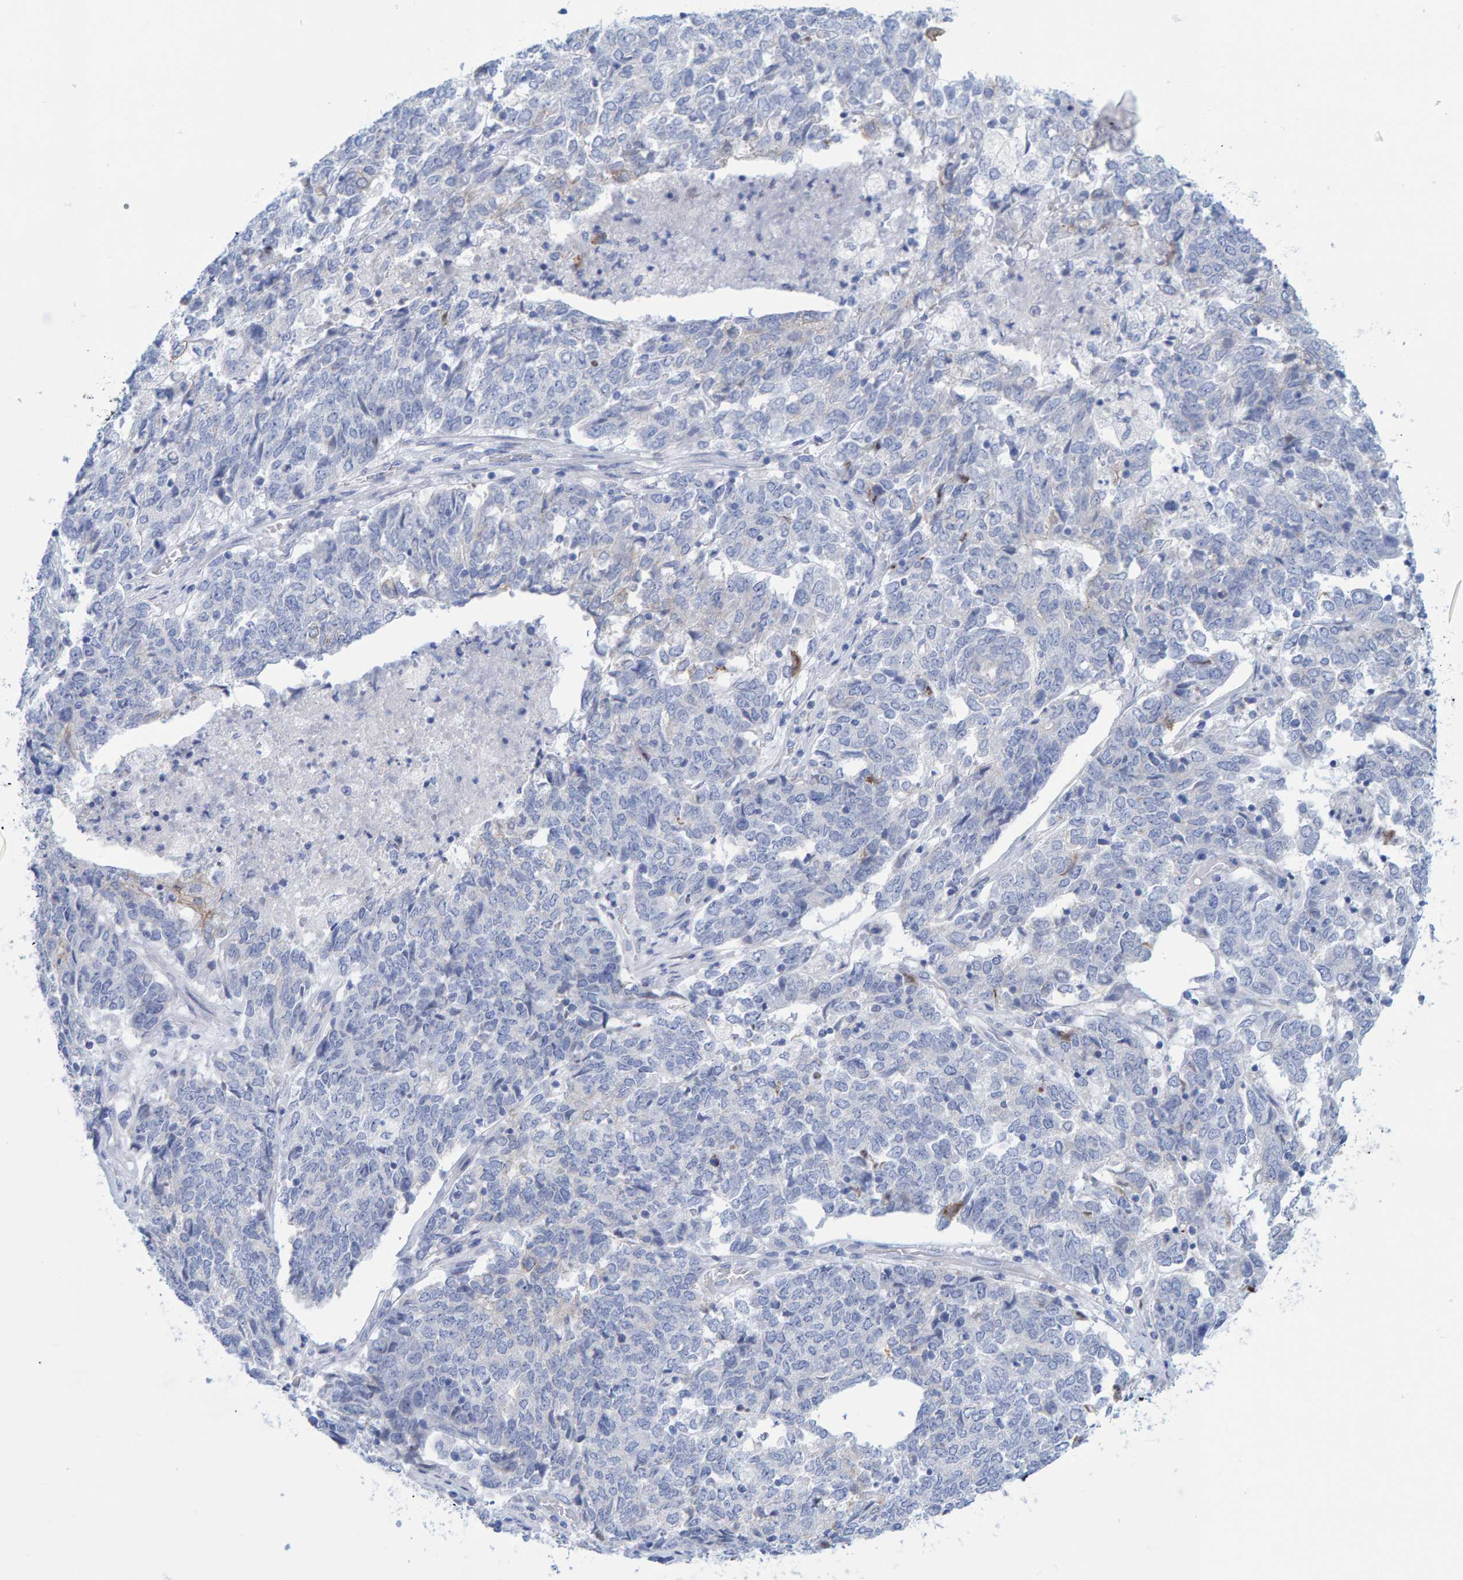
{"staining": {"intensity": "negative", "quantity": "none", "location": "none"}, "tissue": "endometrial cancer", "cell_type": "Tumor cells", "image_type": "cancer", "snomed": [{"axis": "morphology", "description": "Adenocarcinoma, NOS"}, {"axis": "topography", "description": "Endometrium"}], "caption": "Immunohistochemistry (IHC) of human endometrial adenocarcinoma shows no positivity in tumor cells.", "gene": "JAKMIP3", "patient": {"sex": "female", "age": 80}}